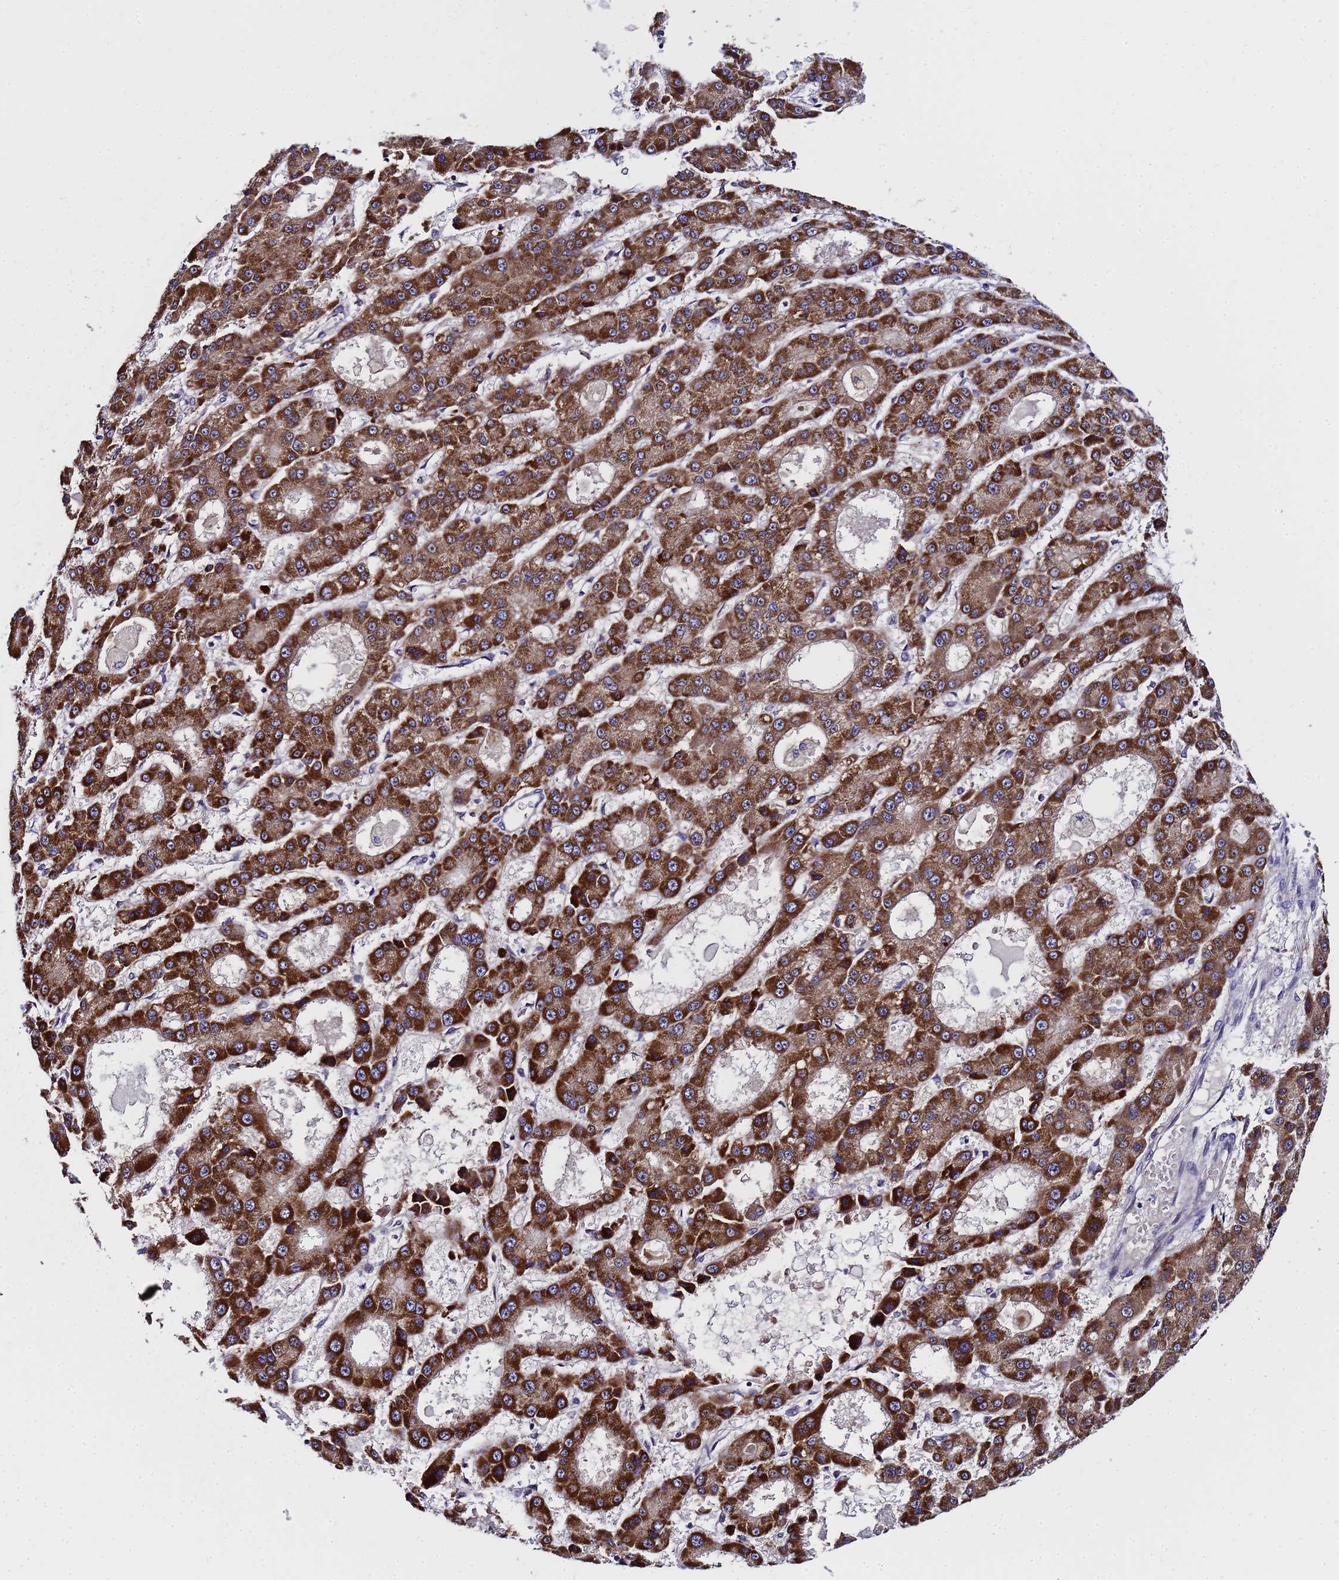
{"staining": {"intensity": "strong", "quantity": ">75%", "location": "cytoplasmic/membranous"}, "tissue": "liver cancer", "cell_type": "Tumor cells", "image_type": "cancer", "snomed": [{"axis": "morphology", "description": "Carcinoma, Hepatocellular, NOS"}, {"axis": "topography", "description": "Liver"}], "caption": "Immunohistochemistry (DAB) staining of hepatocellular carcinoma (liver) displays strong cytoplasmic/membranous protein expression in about >75% of tumor cells. (IHC, brightfield microscopy, high magnification).", "gene": "ANAPC13", "patient": {"sex": "male", "age": 70}}